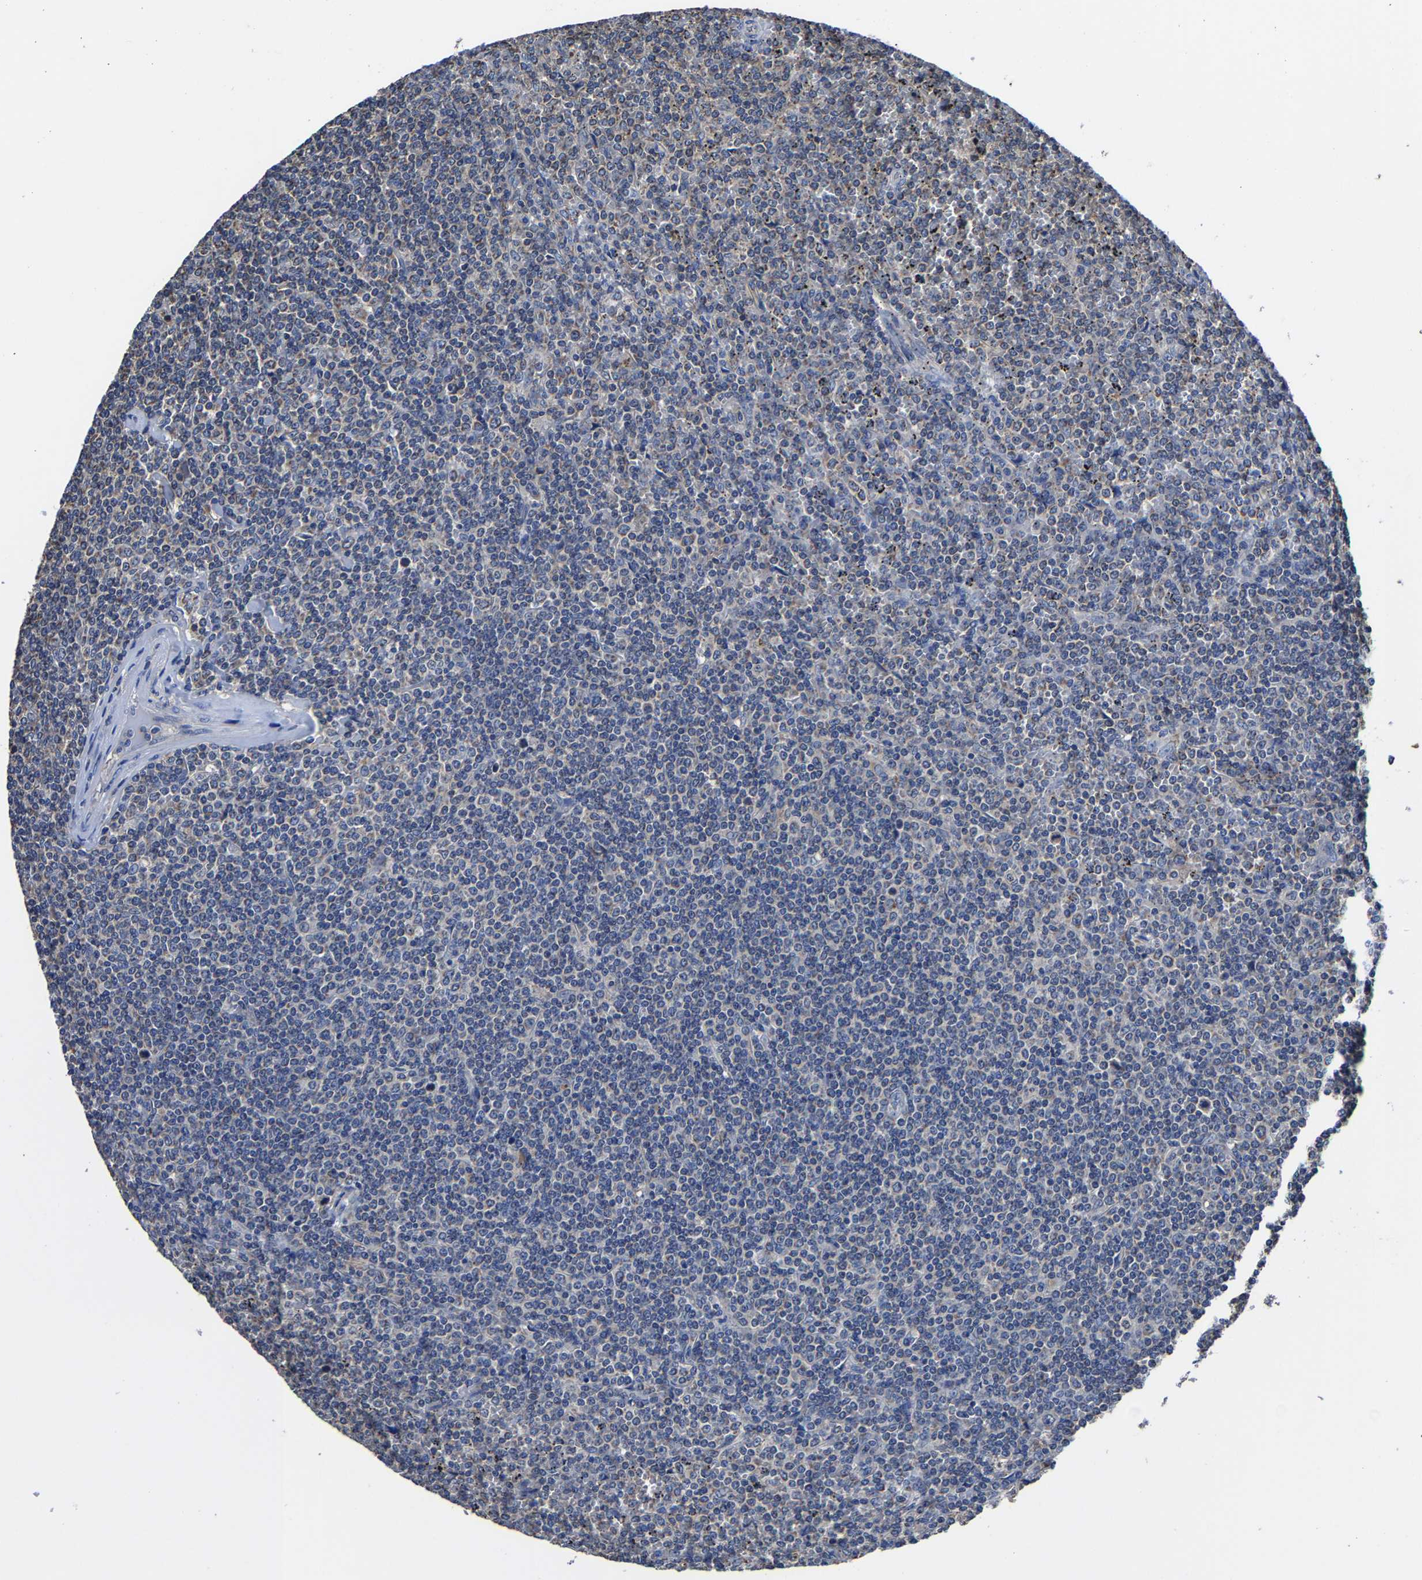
{"staining": {"intensity": "negative", "quantity": "none", "location": "none"}, "tissue": "lymphoma", "cell_type": "Tumor cells", "image_type": "cancer", "snomed": [{"axis": "morphology", "description": "Malignant lymphoma, non-Hodgkin's type, Low grade"}, {"axis": "topography", "description": "Spleen"}], "caption": "Image shows no significant protein positivity in tumor cells of malignant lymphoma, non-Hodgkin's type (low-grade).", "gene": "ZCCHC7", "patient": {"sex": "female", "age": 19}}